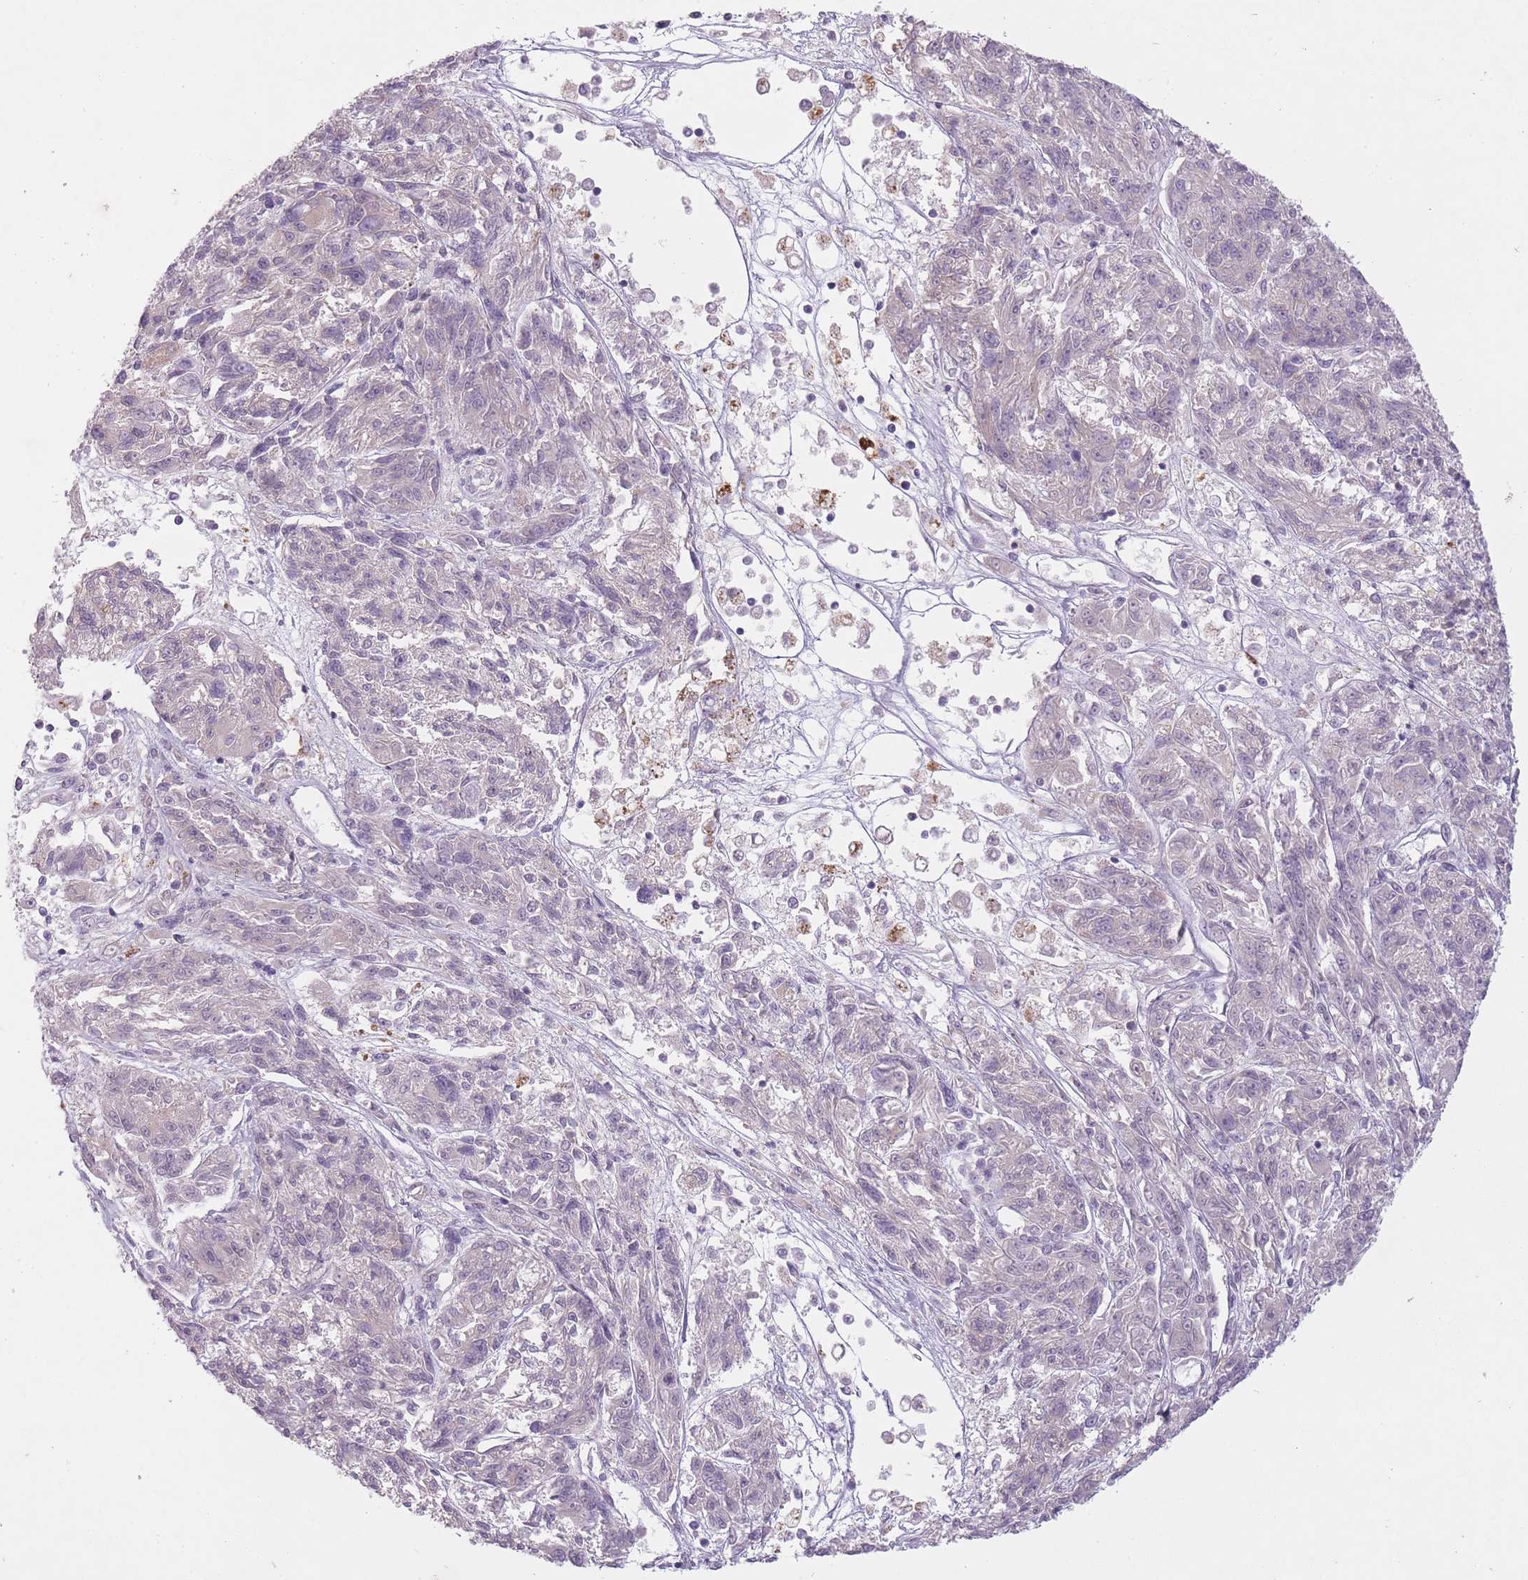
{"staining": {"intensity": "negative", "quantity": "none", "location": "none"}, "tissue": "melanoma", "cell_type": "Tumor cells", "image_type": "cancer", "snomed": [{"axis": "morphology", "description": "Malignant melanoma, NOS"}, {"axis": "topography", "description": "Skin"}], "caption": "Melanoma was stained to show a protein in brown. There is no significant expression in tumor cells.", "gene": "FAM43B", "patient": {"sex": "male", "age": 53}}